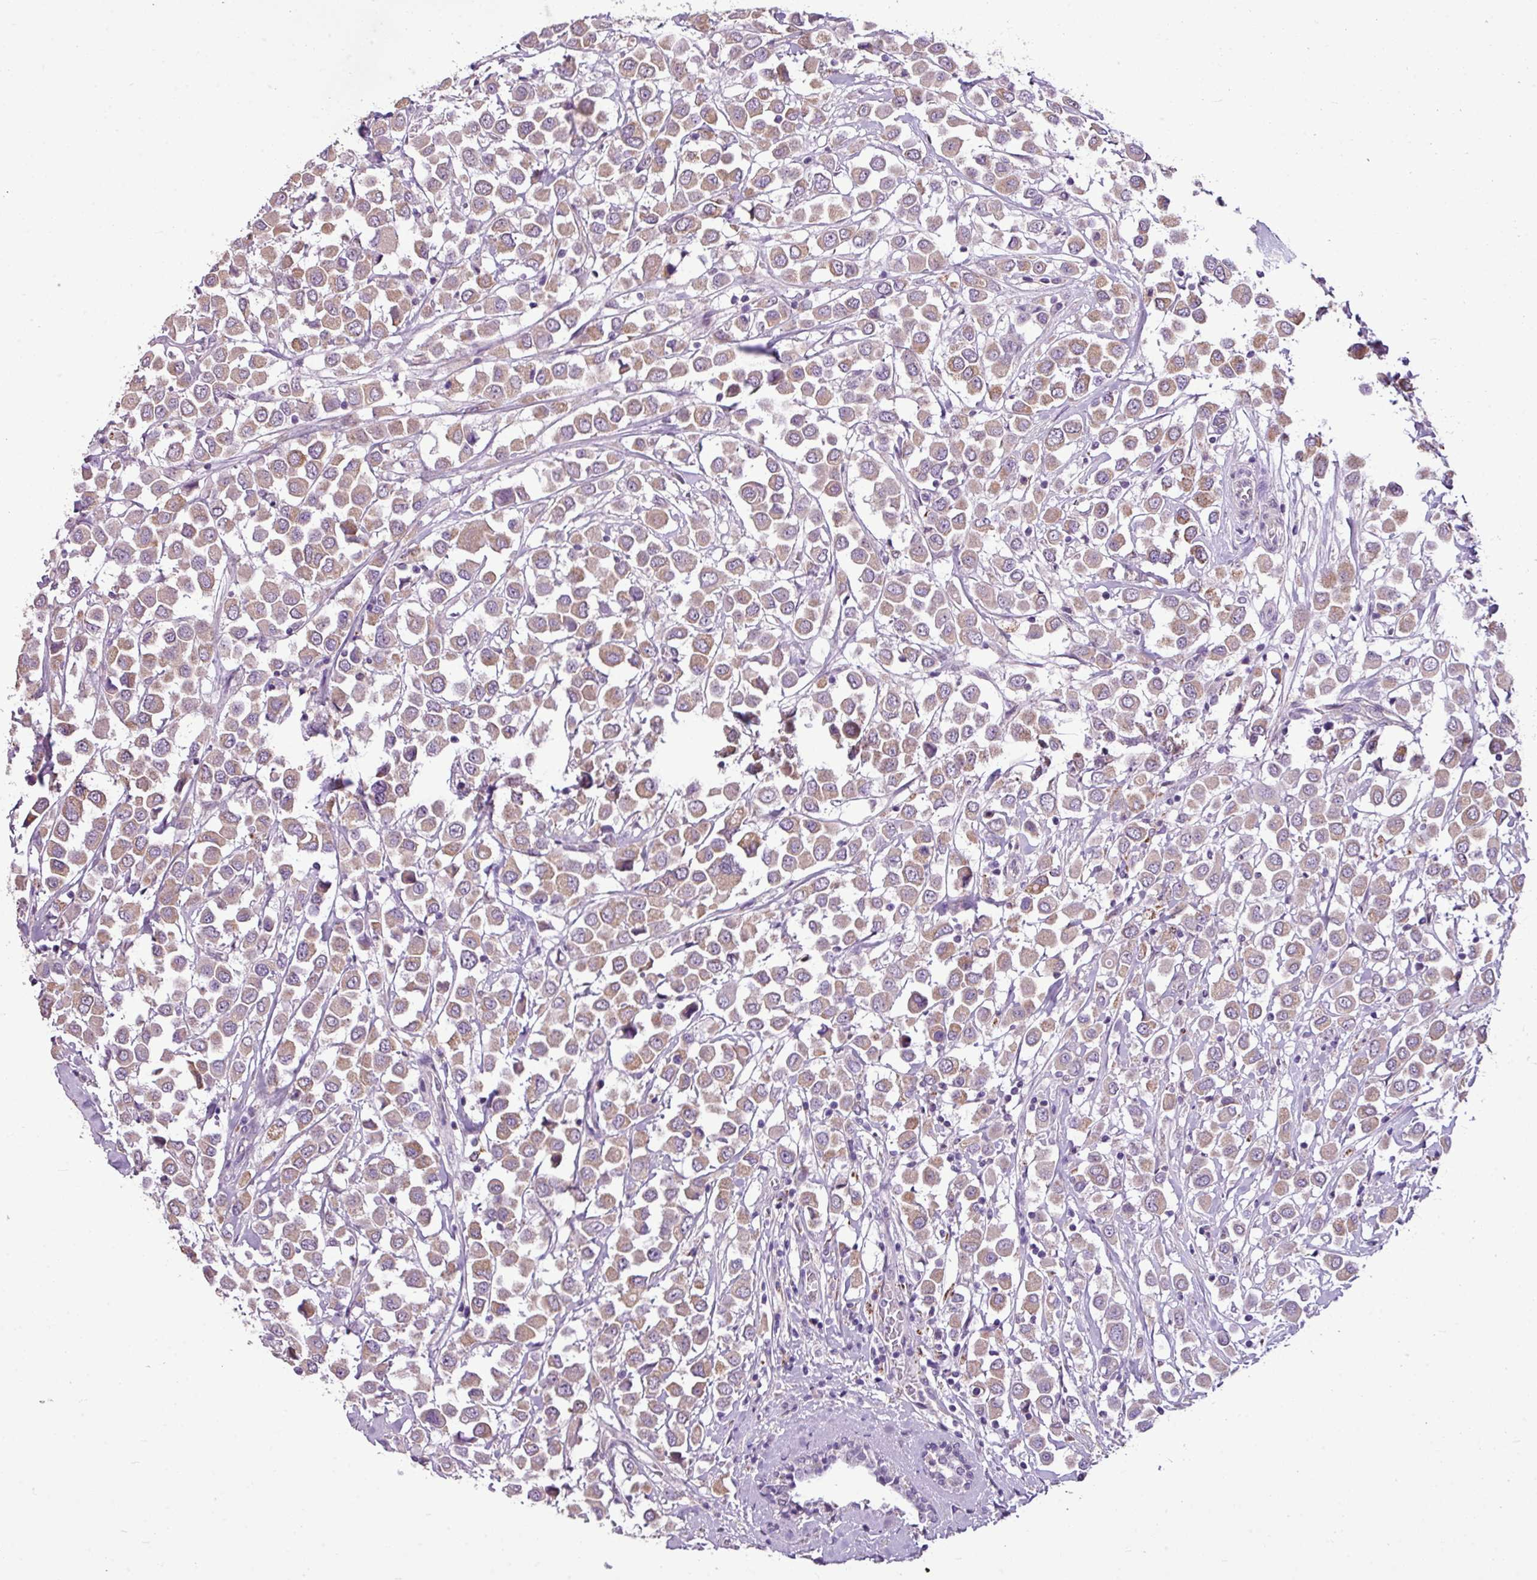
{"staining": {"intensity": "moderate", "quantity": ">75%", "location": "cytoplasmic/membranous"}, "tissue": "breast cancer", "cell_type": "Tumor cells", "image_type": "cancer", "snomed": [{"axis": "morphology", "description": "Duct carcinoma"}, {"axis": "topography", "description": "Breast"}], "caption": "The histopathology image exhibits staining of breast cancer (intraductal carcinoma), revealing moderate cytoplasmic/membranous protein positivity (brown color) within tumor cells.", "gene": "ALDH2", "patient": {"sex": "female", "age": 61}}